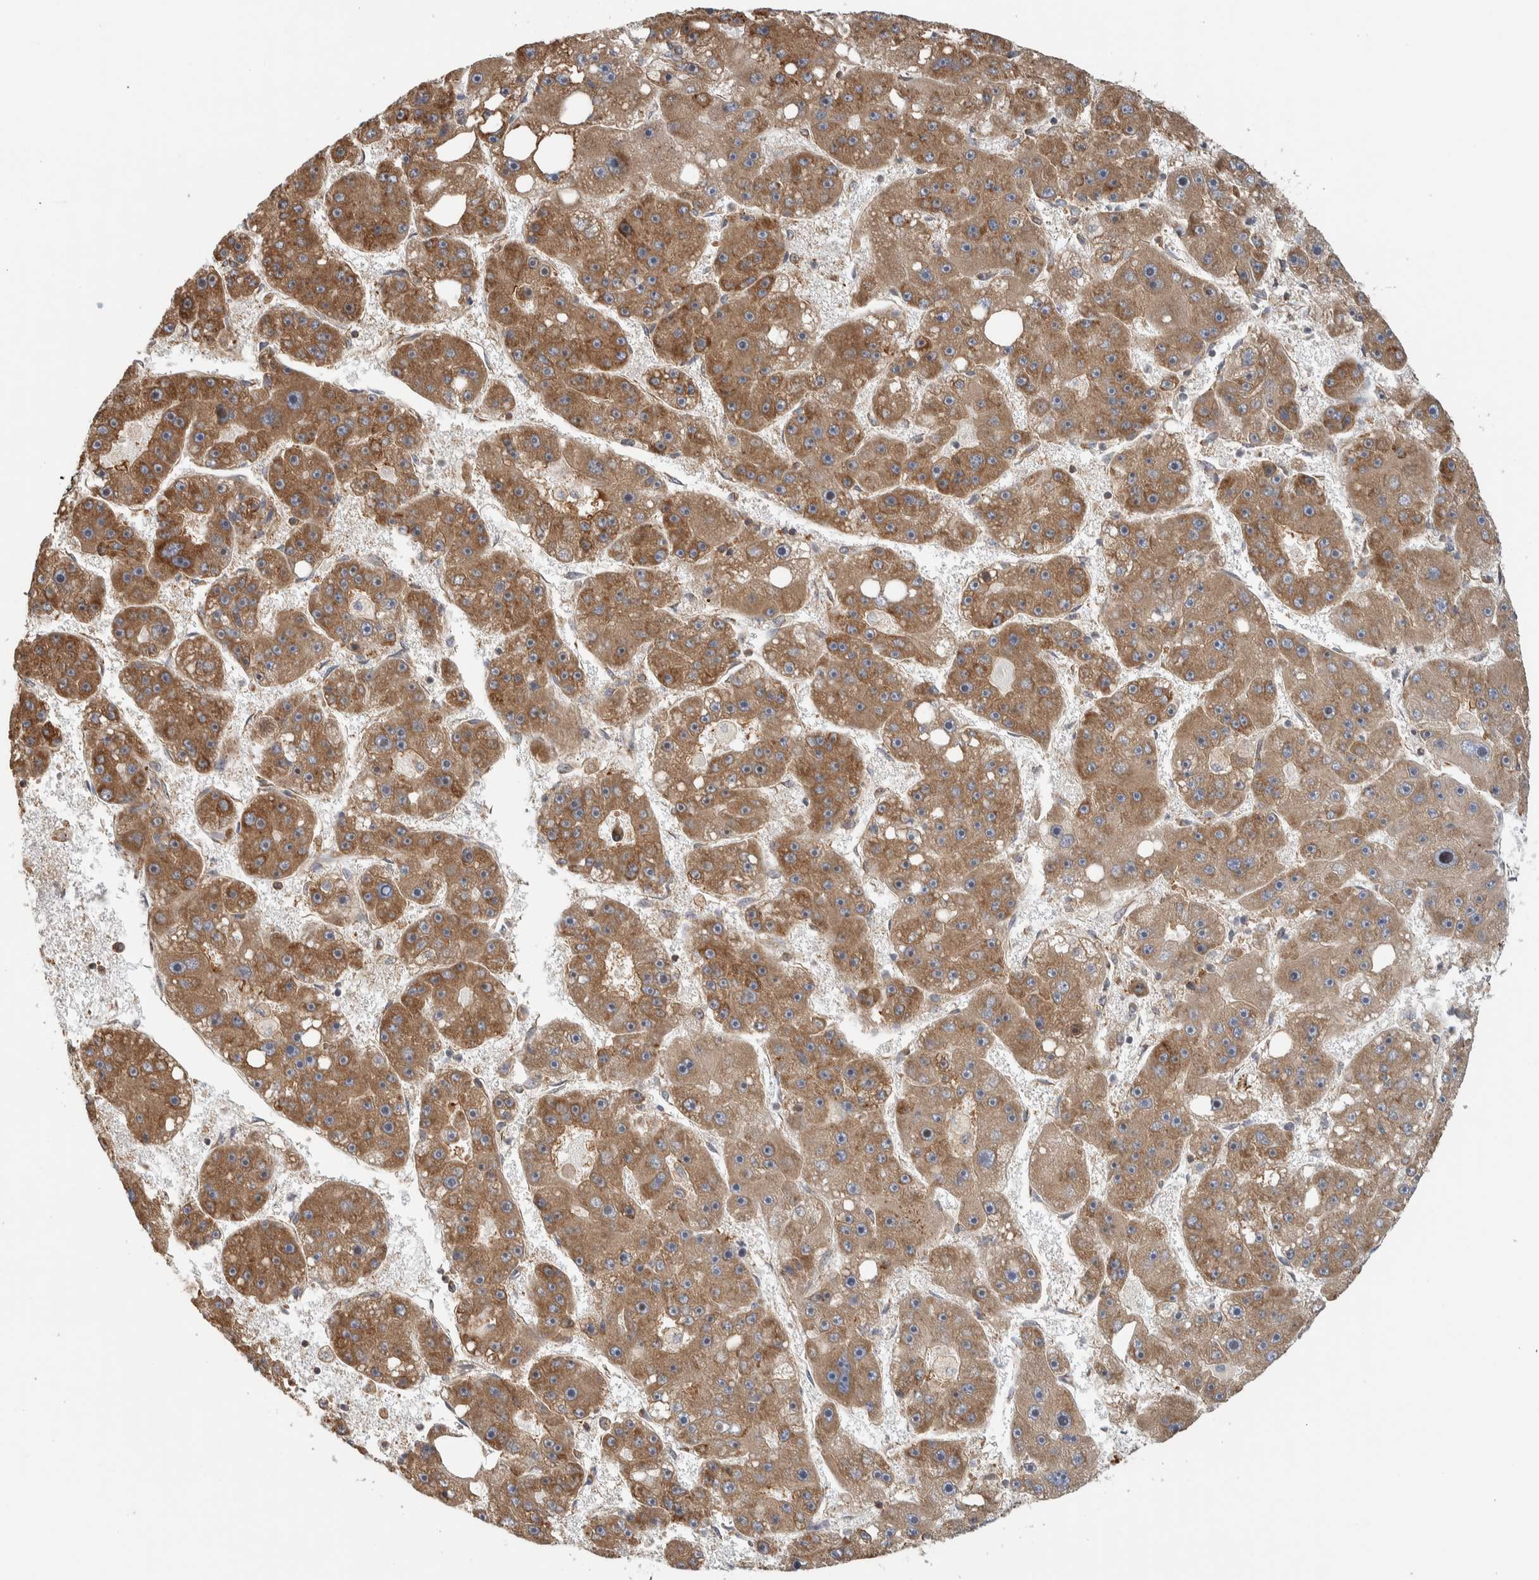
{"staining": {"intensity": "moderate", "quantity": ">75%", "location": "cytoplasmic/membranous"}, "tissue": "liver cancer", "cell_type": "Tumor cells", "image_type": "cancer", "snomed": [{"axis": "morphology", "description": "Carcinoma, Hepatocellular, NOS"}, {"axis": "topography", "description": "Liver"}], "caption": "Immunohistochemistry micrograph of neoplastic tissue: hepatocellular carcinoma (liver) stained using immunohistochemistry exhibits medium levels of moderate protein expression localized specifically in the cytoplasmic/membranous of tumor cells, appearing as a cytoplasmic/membranous brown color.", "gene": "EIF3H", "patient": {"sex": "female", "age": 61}}